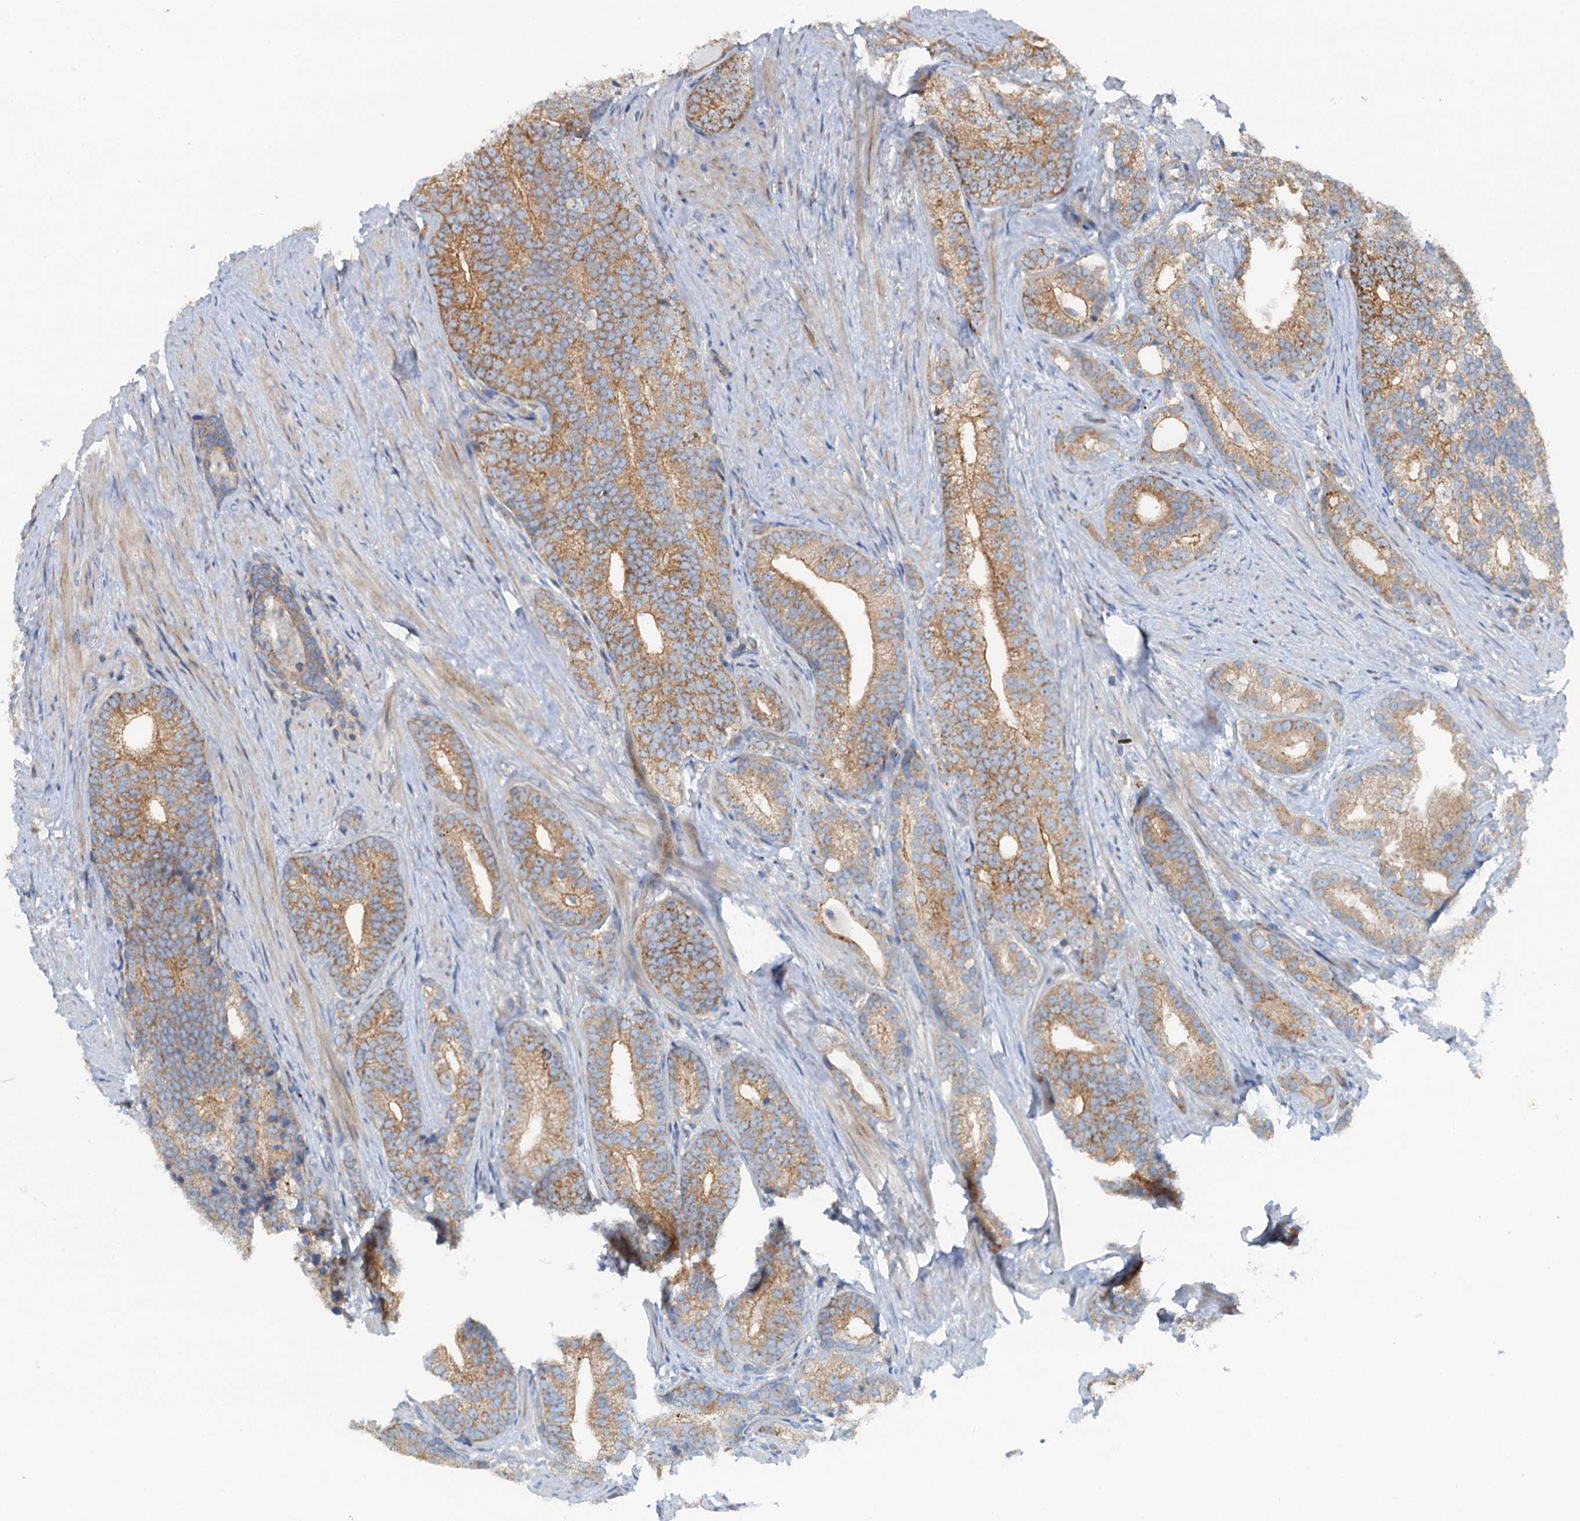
{"staining": {"intensity": "moderate", "quantity": ">75%", "location": "cytoplasmic/membranous"}, "tissue": "prostate cancer", "cell_type": "Tumor cells", "image_type": "cancer", "snomed": [{"axis": "morphology", "description": "Adenocarcinoma, Low grade"}, {"axis": "topography", "description": "Prostate"}], "caption": "Immunohistochemistry of prostate cancer exhibits medium levels of moderate cytoplasmic/membranous staining in about >75% of tumor cells. The protein of interest is shown in brown color, while the nuclei are stained blue.", "gene": "ANKRD26", "patient": {"sex": "male", "age": 71}}